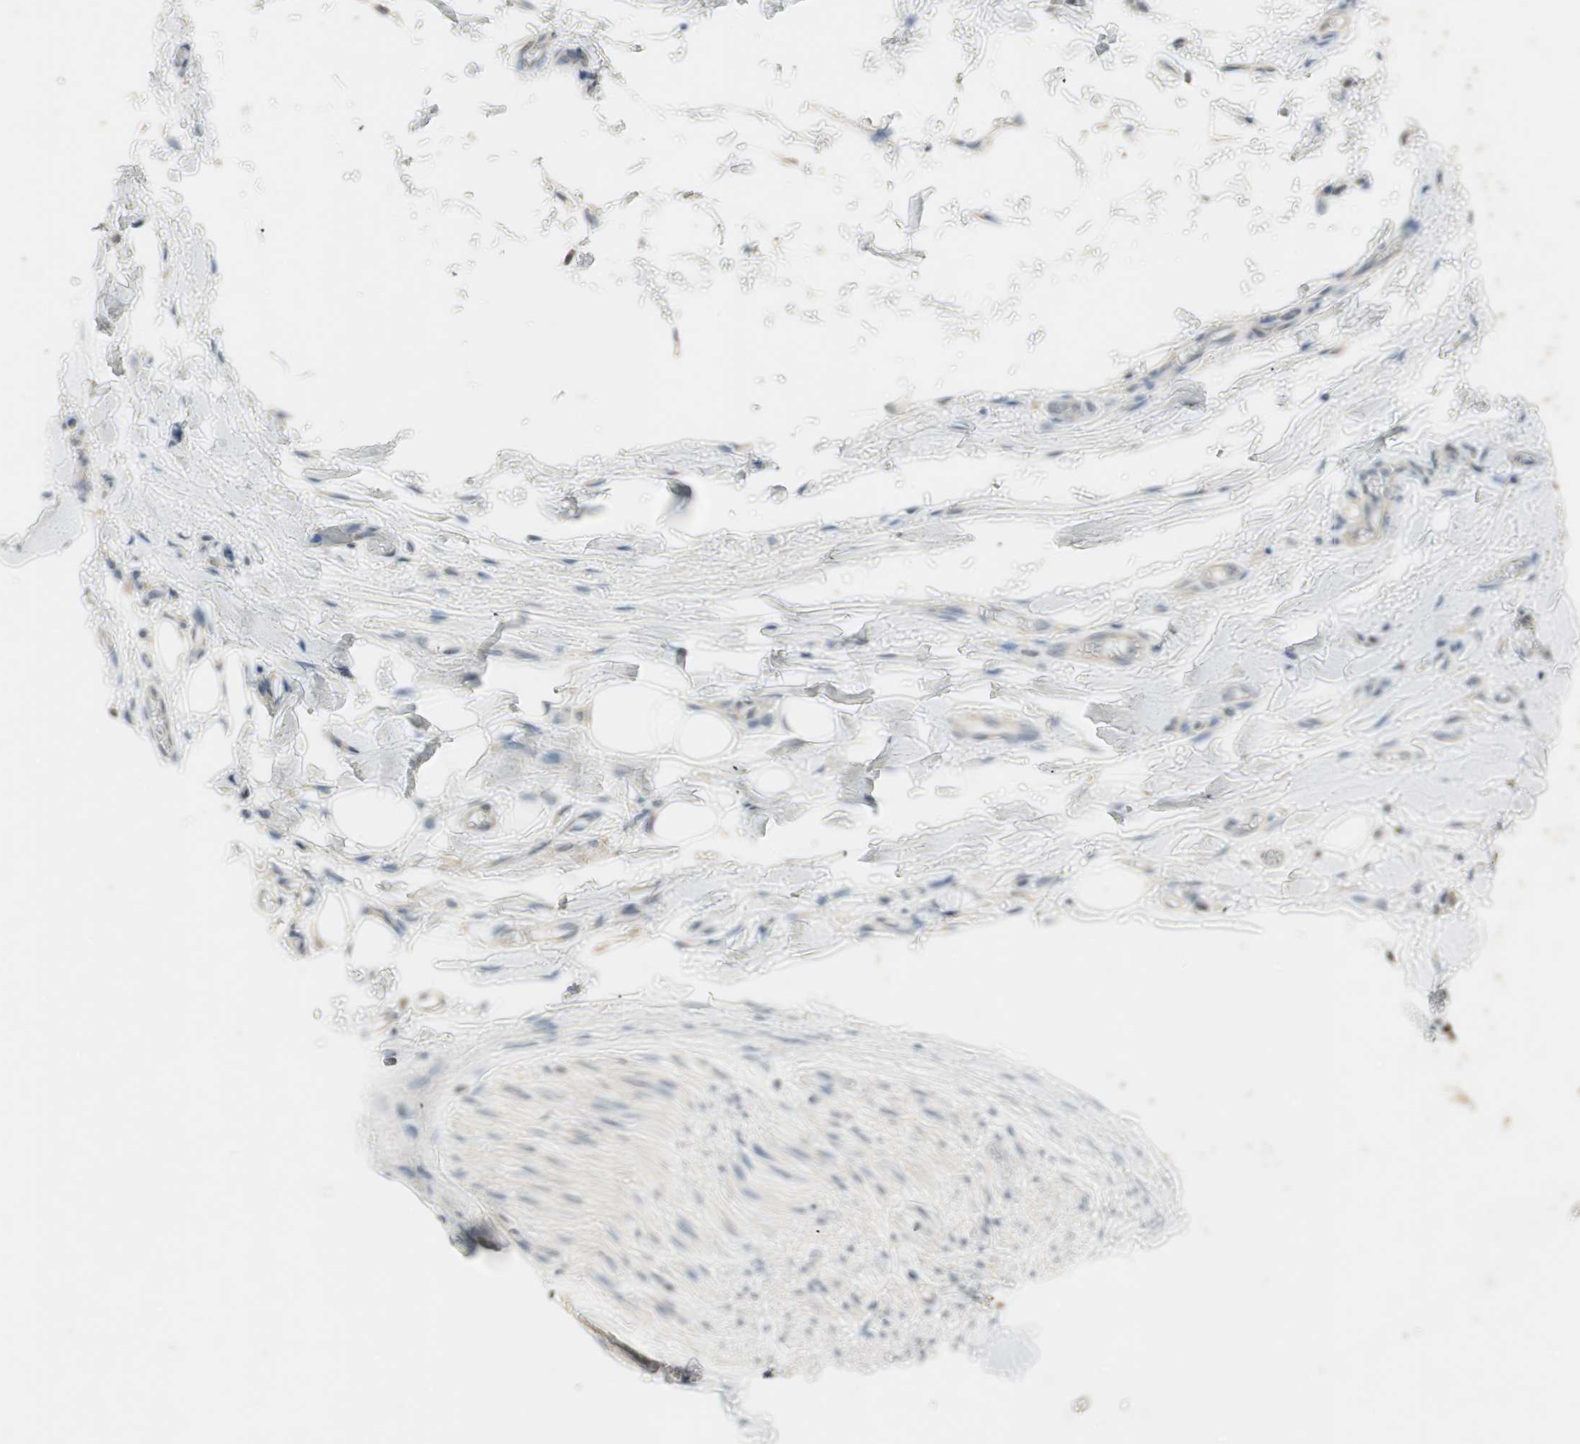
{"staining": {"intensity": "negative", "quantity": "none", "location": "none"}, "tissue": "adipose tissue", "cell_type": "Adipocytes", "image_type": "normal", "snomed": [{"axis": "morphology", "description": "Normal tissue, NOS"}, {"axis": "morphology", "description": "Adenocarcinoma, NOS"}, {"axis": "topography", "description": "Esophagus"}], "caption": "A high-resolution photomicrograph shows IHC staining of unremarkable adipose tissue, which displays no significant expression in adipocytes.", "gene": "SERPINB5", "patient": {"sex": "male", "age": 62}}